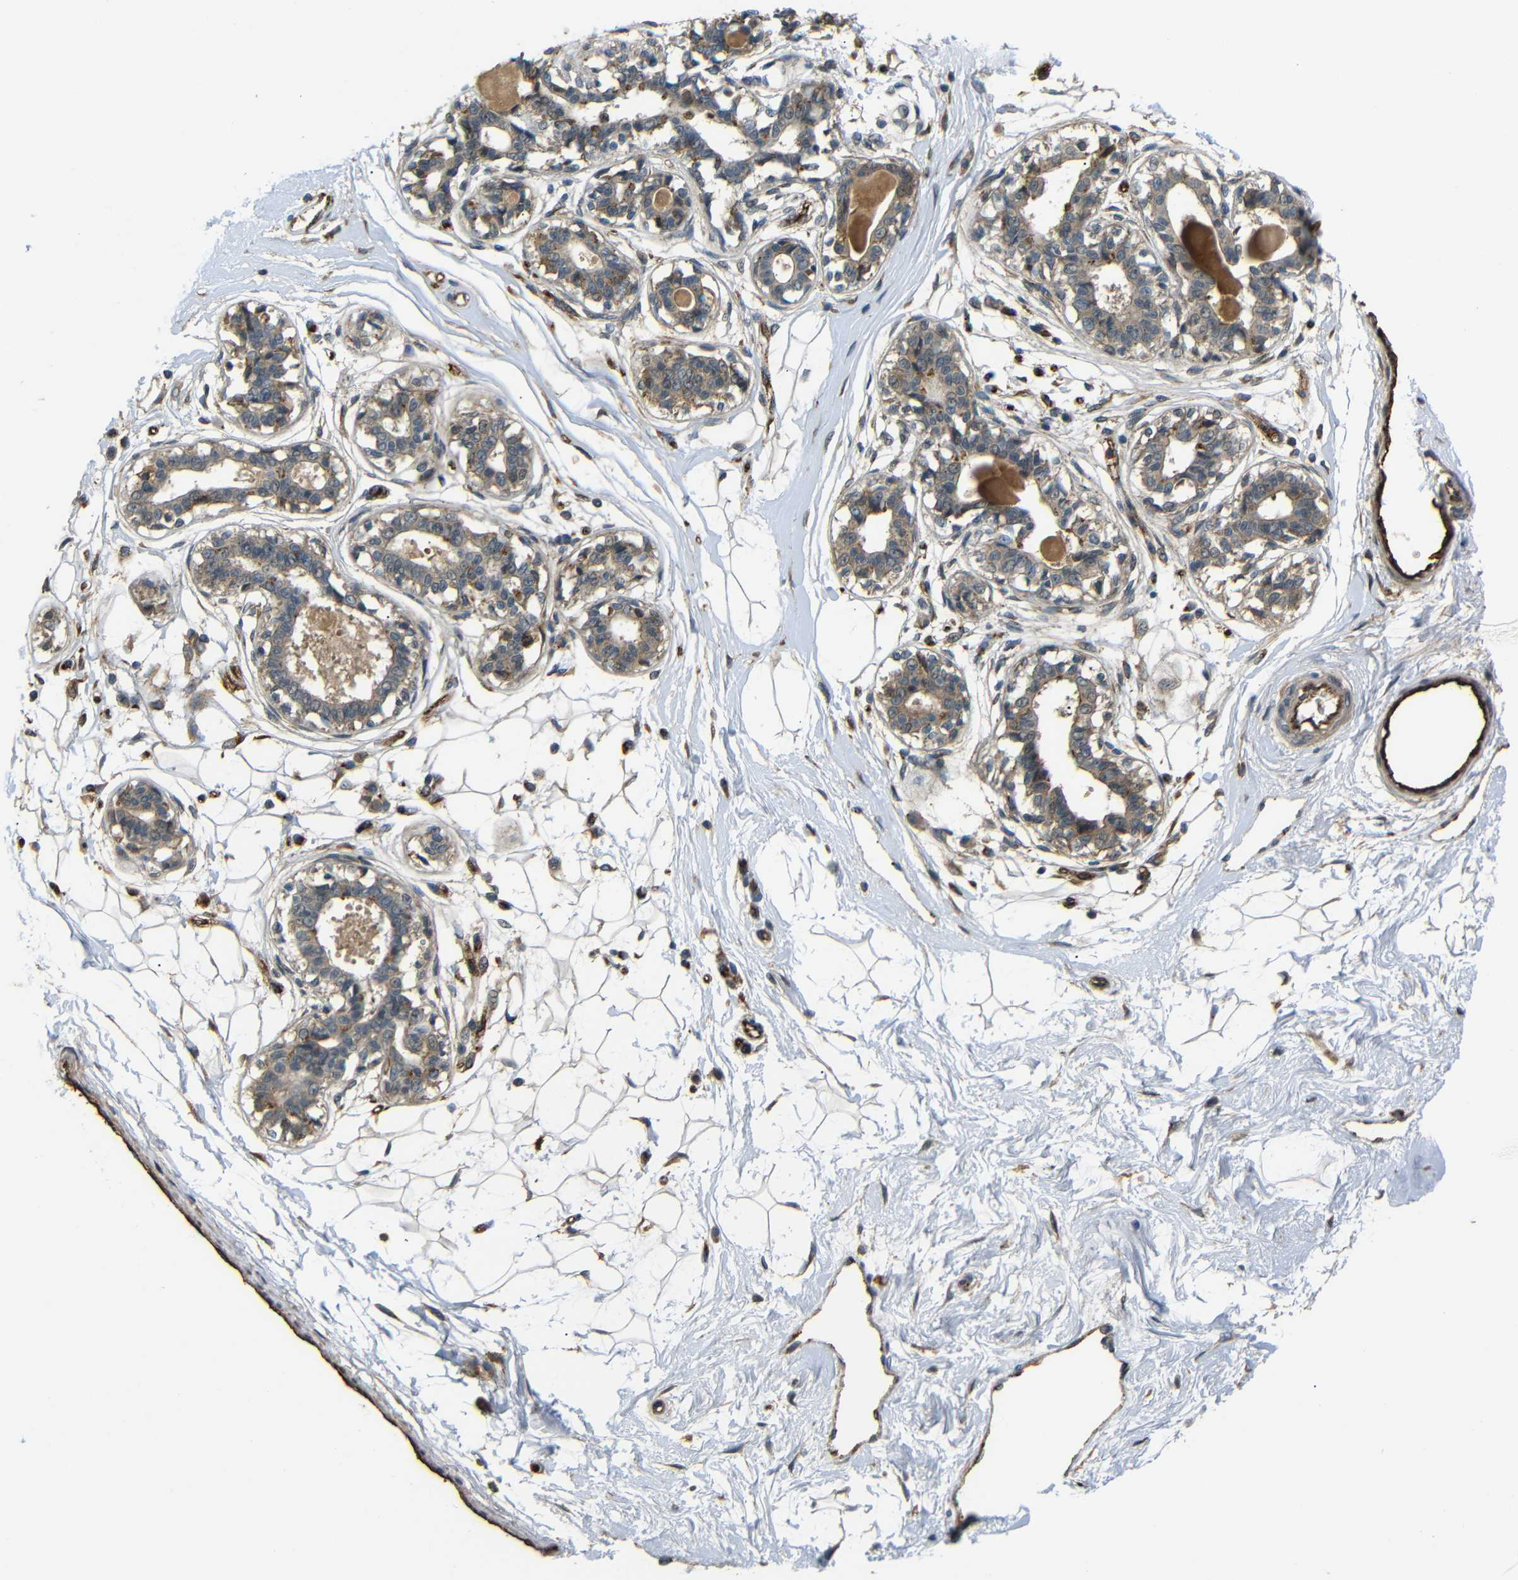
{"staining": {"intensity": "weak", "quantity": ">75%", "location": "cytoplasmic/membranous"}, "tissue": "breast", "cell_type": "Adipocytes", "image_type": "normal", "snomed": [{"axis": "morphology", "description": "Normal tissue, NOS"}, {"axis": "topography", "description": "Breast"}], "caption": "Immunohistochemistry micrograph of benign breast: breast stained using immunohistochemistry reveals low levels of weak protein expression localized specifically in the cytoplasmic/membranous of adipocytes, appearing as a cytoplasmic/membranous brown color.", "gene": "ATP7A", "patient": {"sex": "female", "age": 45}}